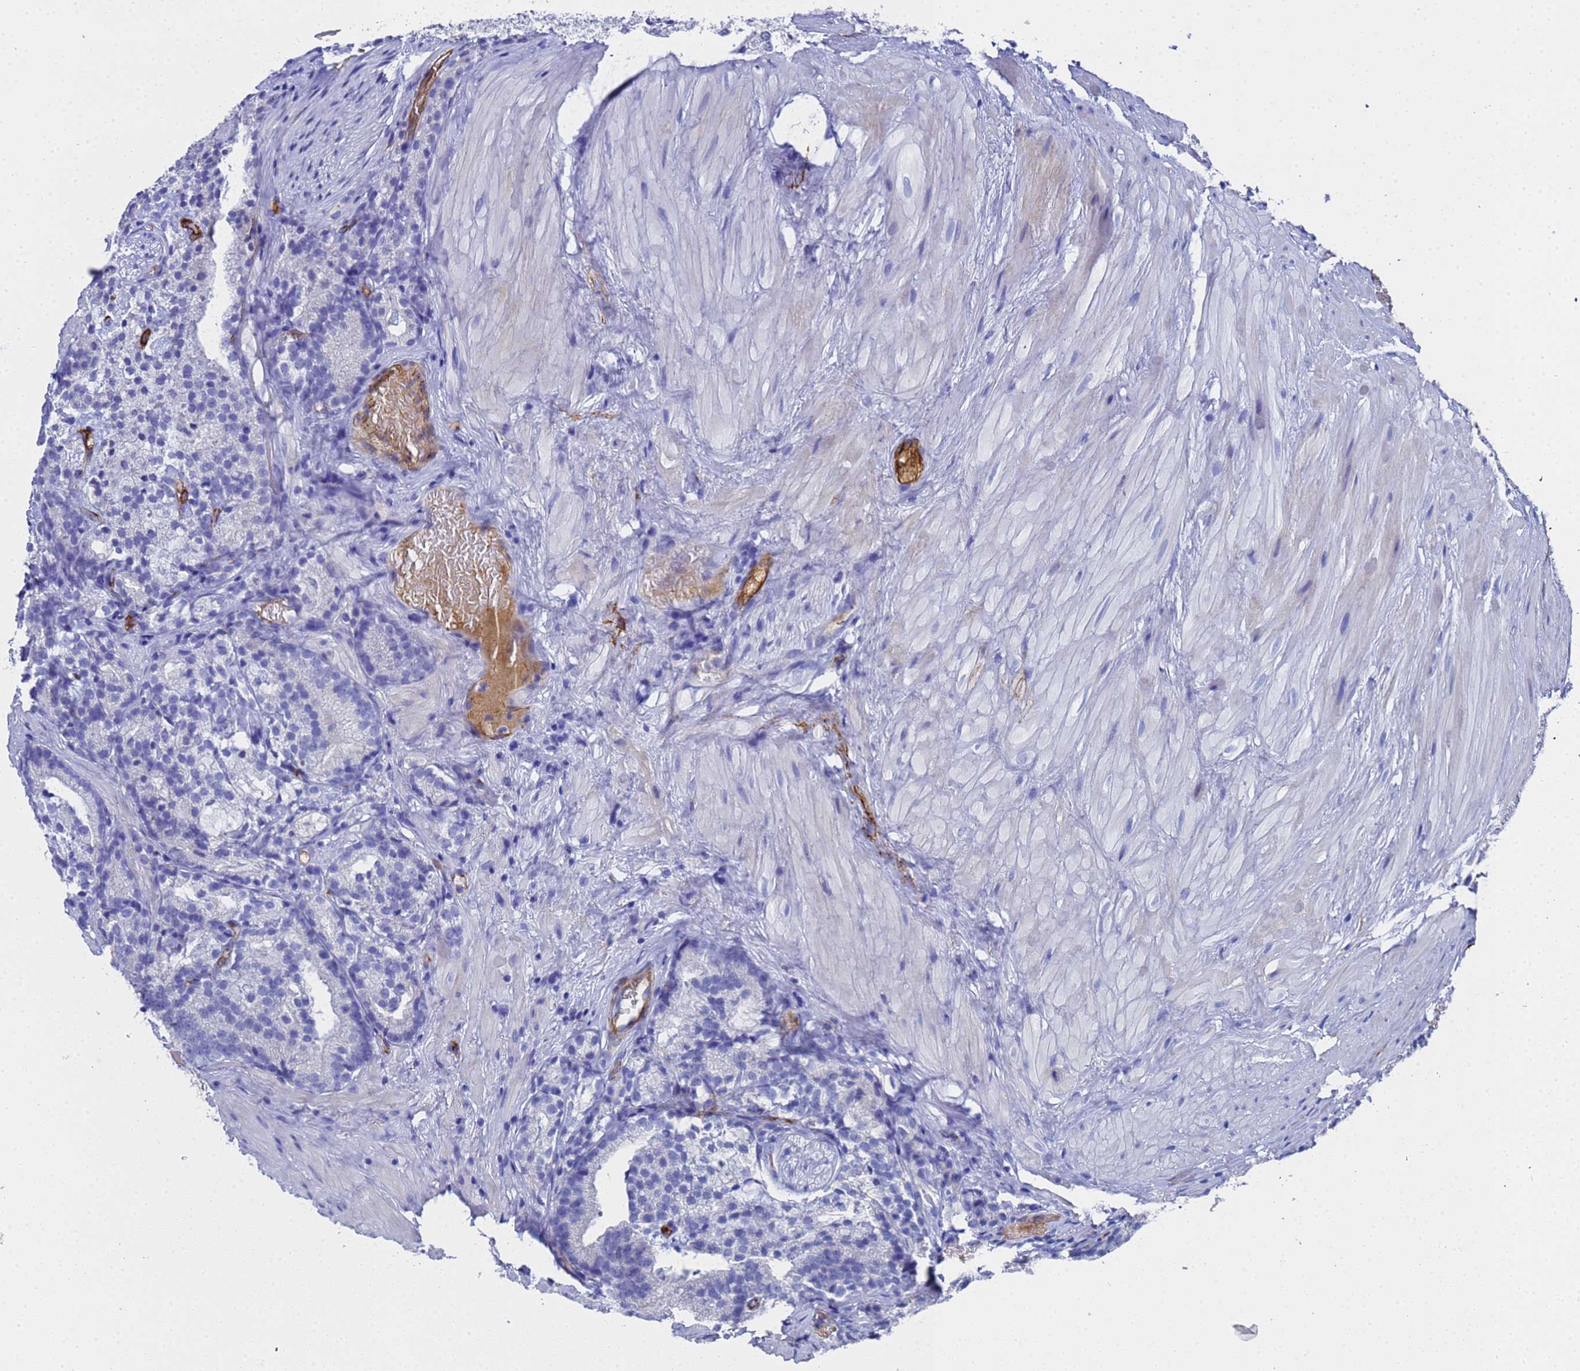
{"staining": {"intensity": "negative", "quantity": "none", "location": "none"}, "tissue": "prostate cancer", "cell_type": "Tumor cells", "image_type": "cancer", "snomed": [{"axis": "morphology", "description": "Adenocarcinoma, High grade"}, {"axis": "topography", "description": "Prostate"}], "caption": "This is an IHC photomicrograph of human high-grade adenocarcinoma (prostate). There is no staining in tumor cells.", "gene": "ADIPOQ", "patient": {"sex": "male", "age": 69}}